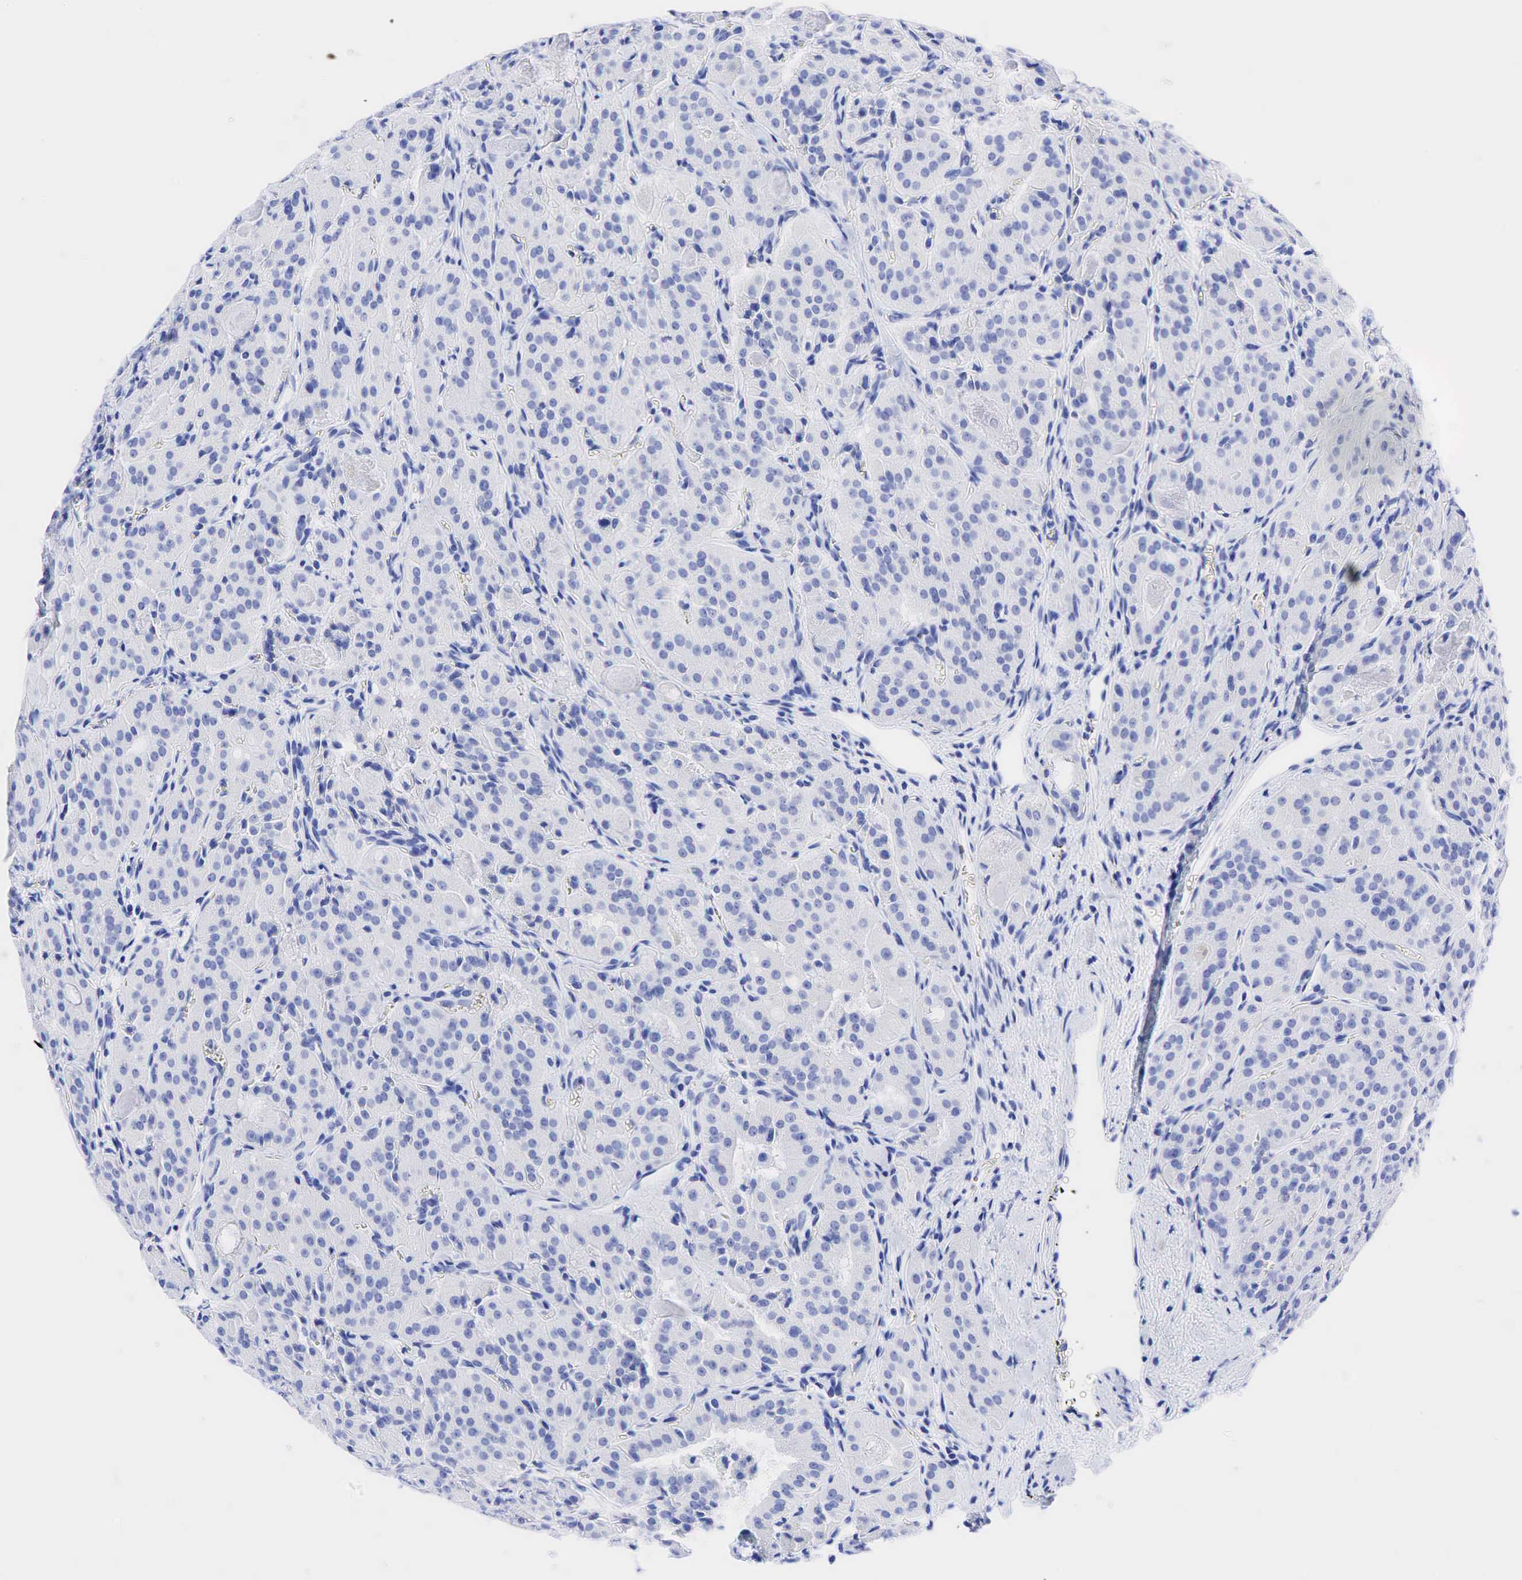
{"staining": {"intensity": "negative", "quantity": "none", "location": "none"}, "tissue": "thyroid cancer", "cell_type": "Tumor cells", "image_type": "cancer", "snomed": [{"axis": "morphology", "description": "Carcinoma, NOS"}, {"axis": "topography", "description": "Thyroid gland"}], "caption": "Micrograph shows no significant protein positivity in tumor cells of thyroid cancer.", "gene": "CEACAM5", "patient": {"sex": "male", "age": 76}}